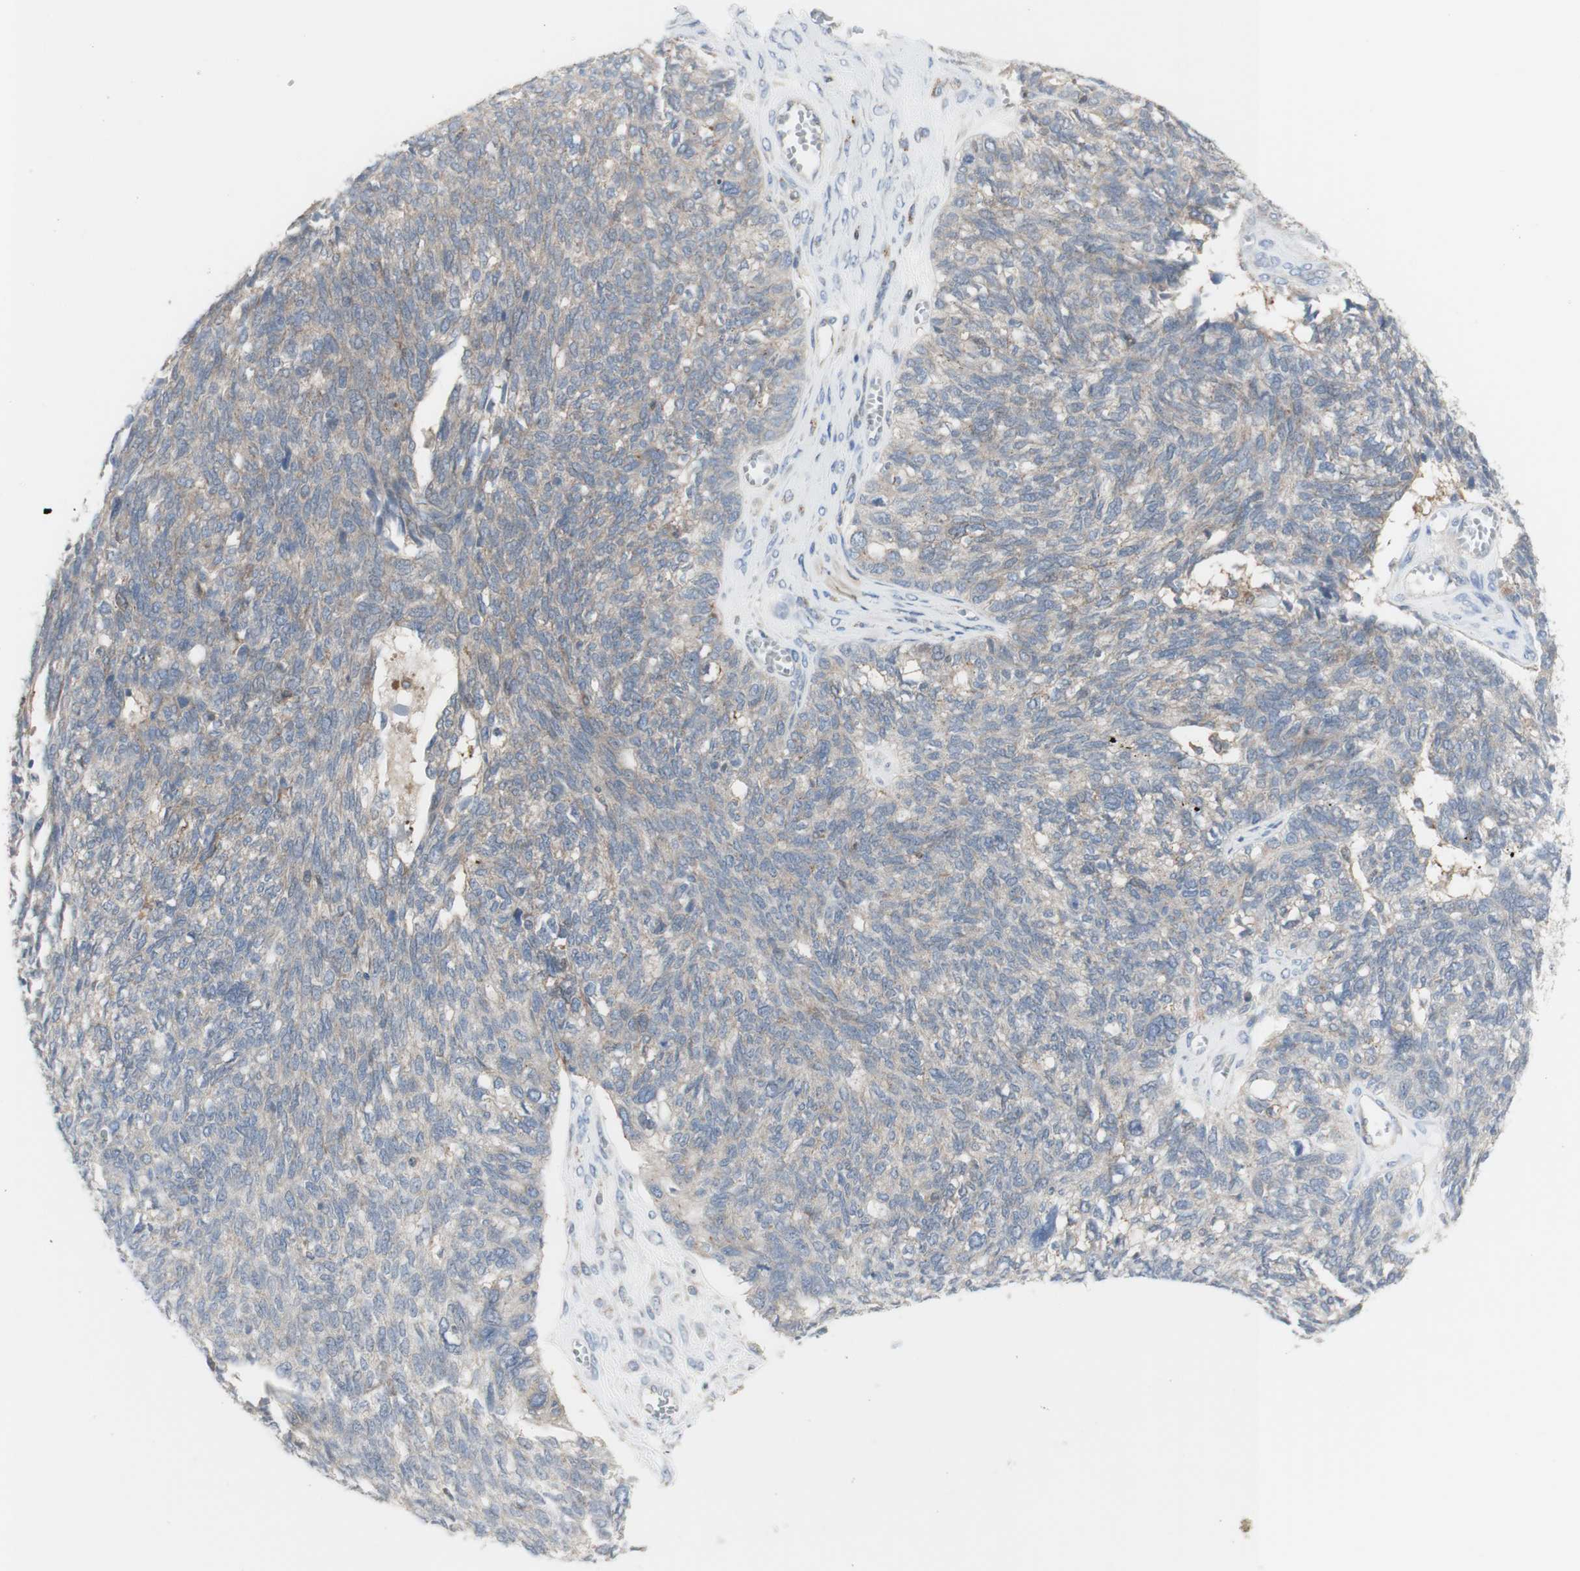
{"staining": {"intensity": "weak", "quantity": "<25%", "location": "cytoplasmic/membranous"}, "tissue": "ovarian cancer", "cell_type": "Tumor cells", "image_type": "cancer", "snomed": [{"axis": "morphology", "description": "Cystadenocarcinoma, serous, NOS"}, {"axis": "topography", "description": "Ovary"}], "caption": "This is an immunohistochemistry histopathology image of serous cystadenocarcinoma (ovarian). There is no staining in tumor cells.", "gene": "C3orf52", "patient": {"sex": "female", "age": 79}}